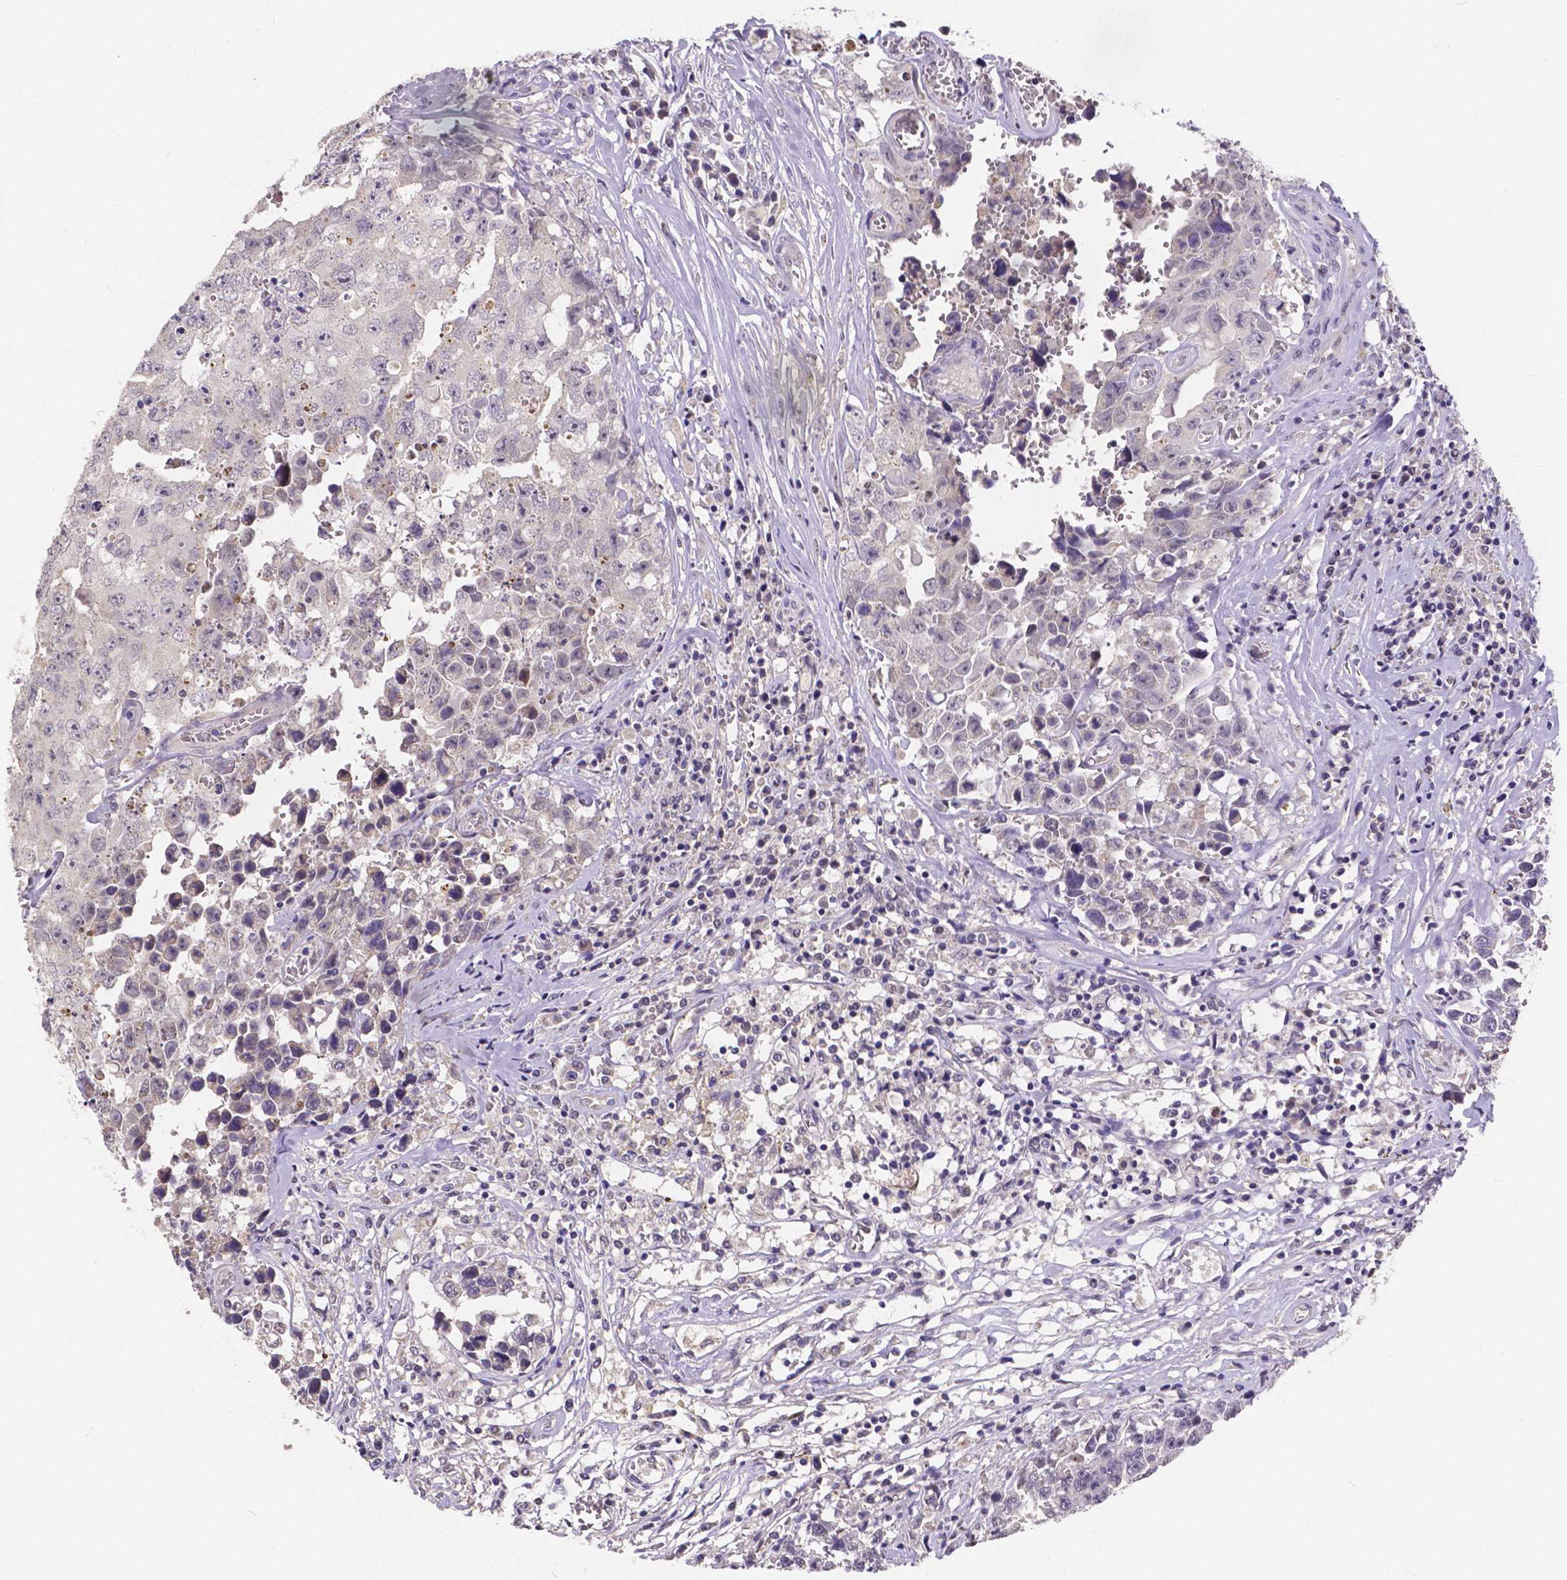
{"staining": {"intensity": "negative", "quantity": "none", "location": "none"}, "tissue": "testis cancer", "cell_type": "Tumor cells", "image_type": "cancer", "snomed": [{"axis": "morphology", "description": "Carcinoma, Embryonal, NOS"}, {"axis": "topography", "description": "Testis"}], "caption": "Histopathology image shows no significant protein staining in tumor cells of testis embryonal carcinoma.", "gene": "CTNNA2", "patient": {"sex": "male", "age": 36}}